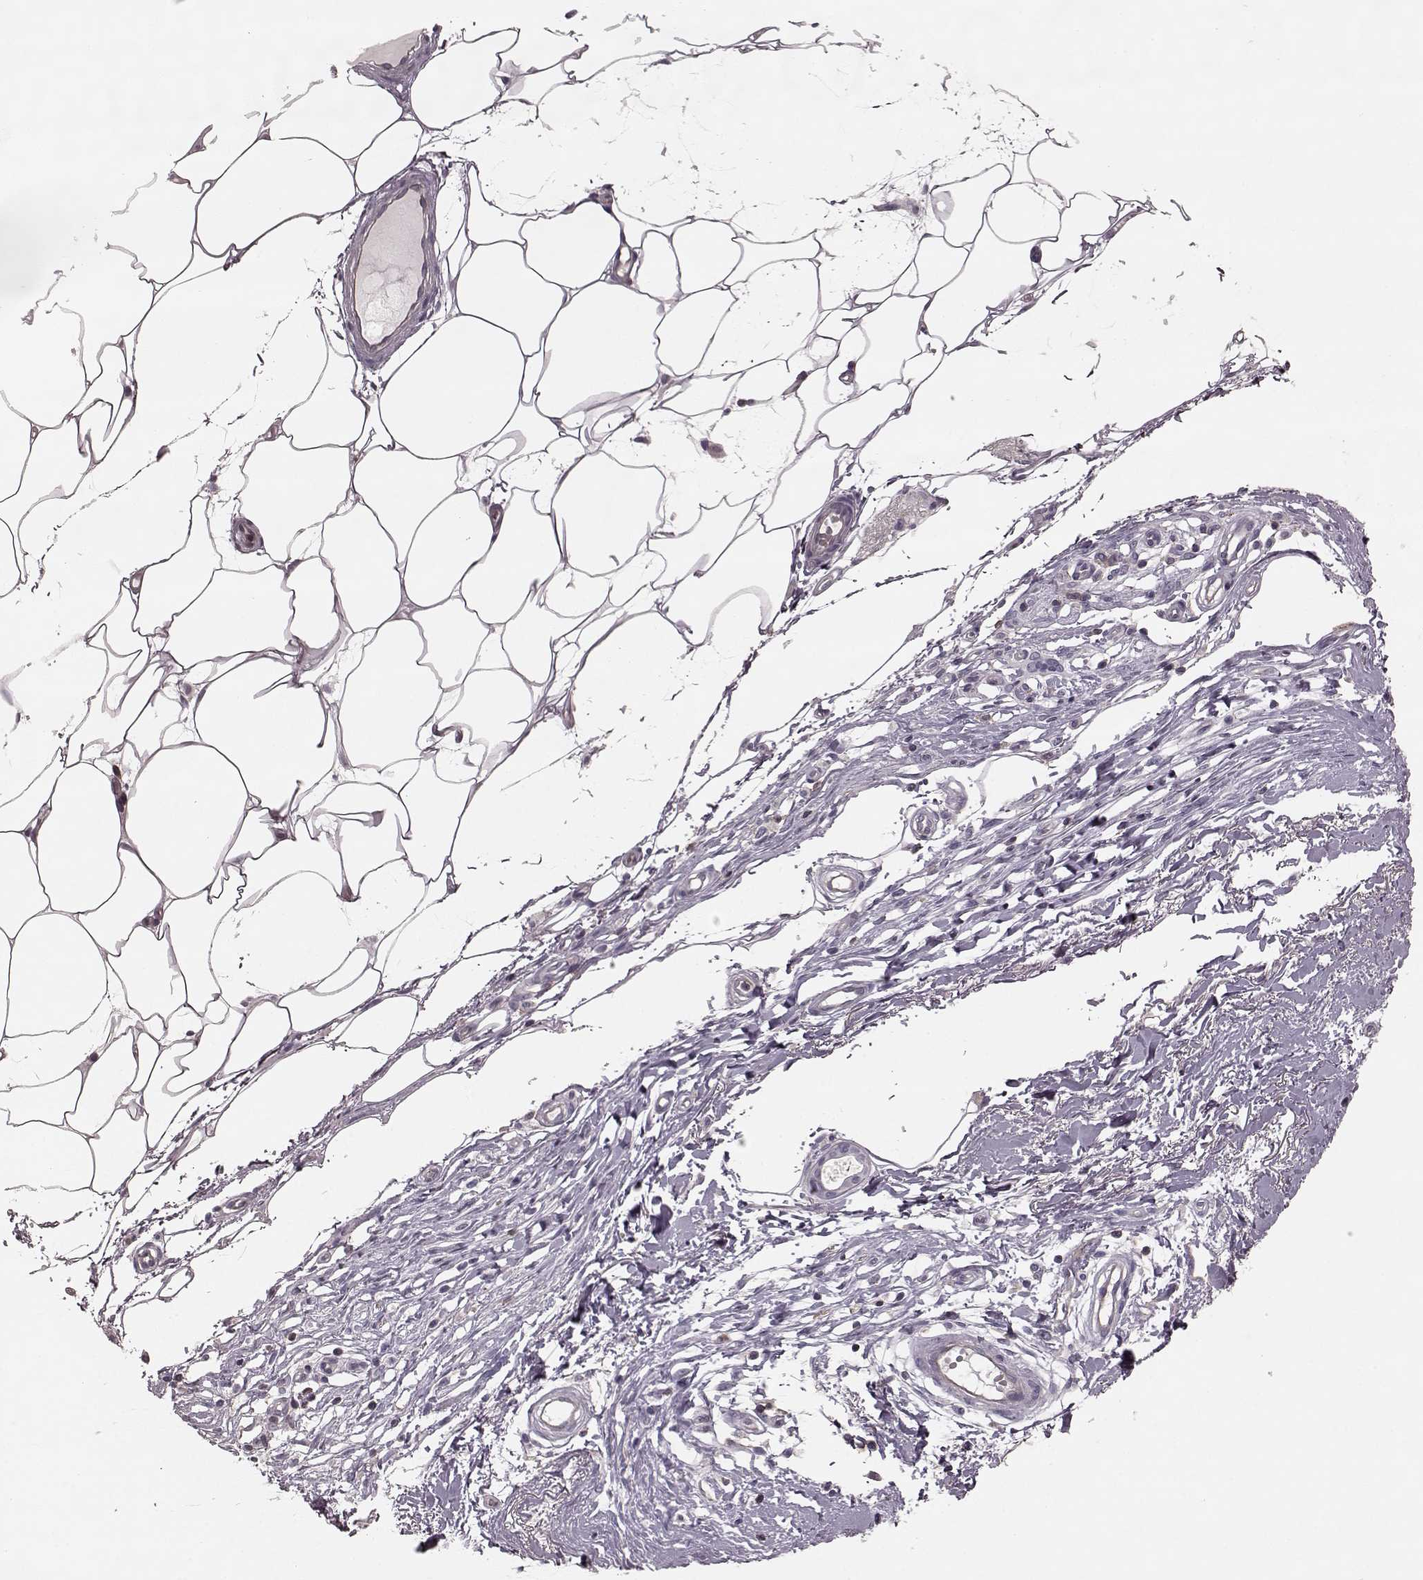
{"staining": {"intensity": "negative", "quantity": "none", "location": "none"}, "tissue": "skin", "cell_type": "Fibroblasts", "image_type": "normal", "snomed": [{"axis": "morphology", "description": "Normal tissue, NOS"}, {"axis": "topography", "description": "Skin"}], "caption": "Micrograph shows no significant protein staining in fibroblasts of unremarkable skin.", "gene": "PDCD1", "patient": {"sex": "female", "age": 62}}